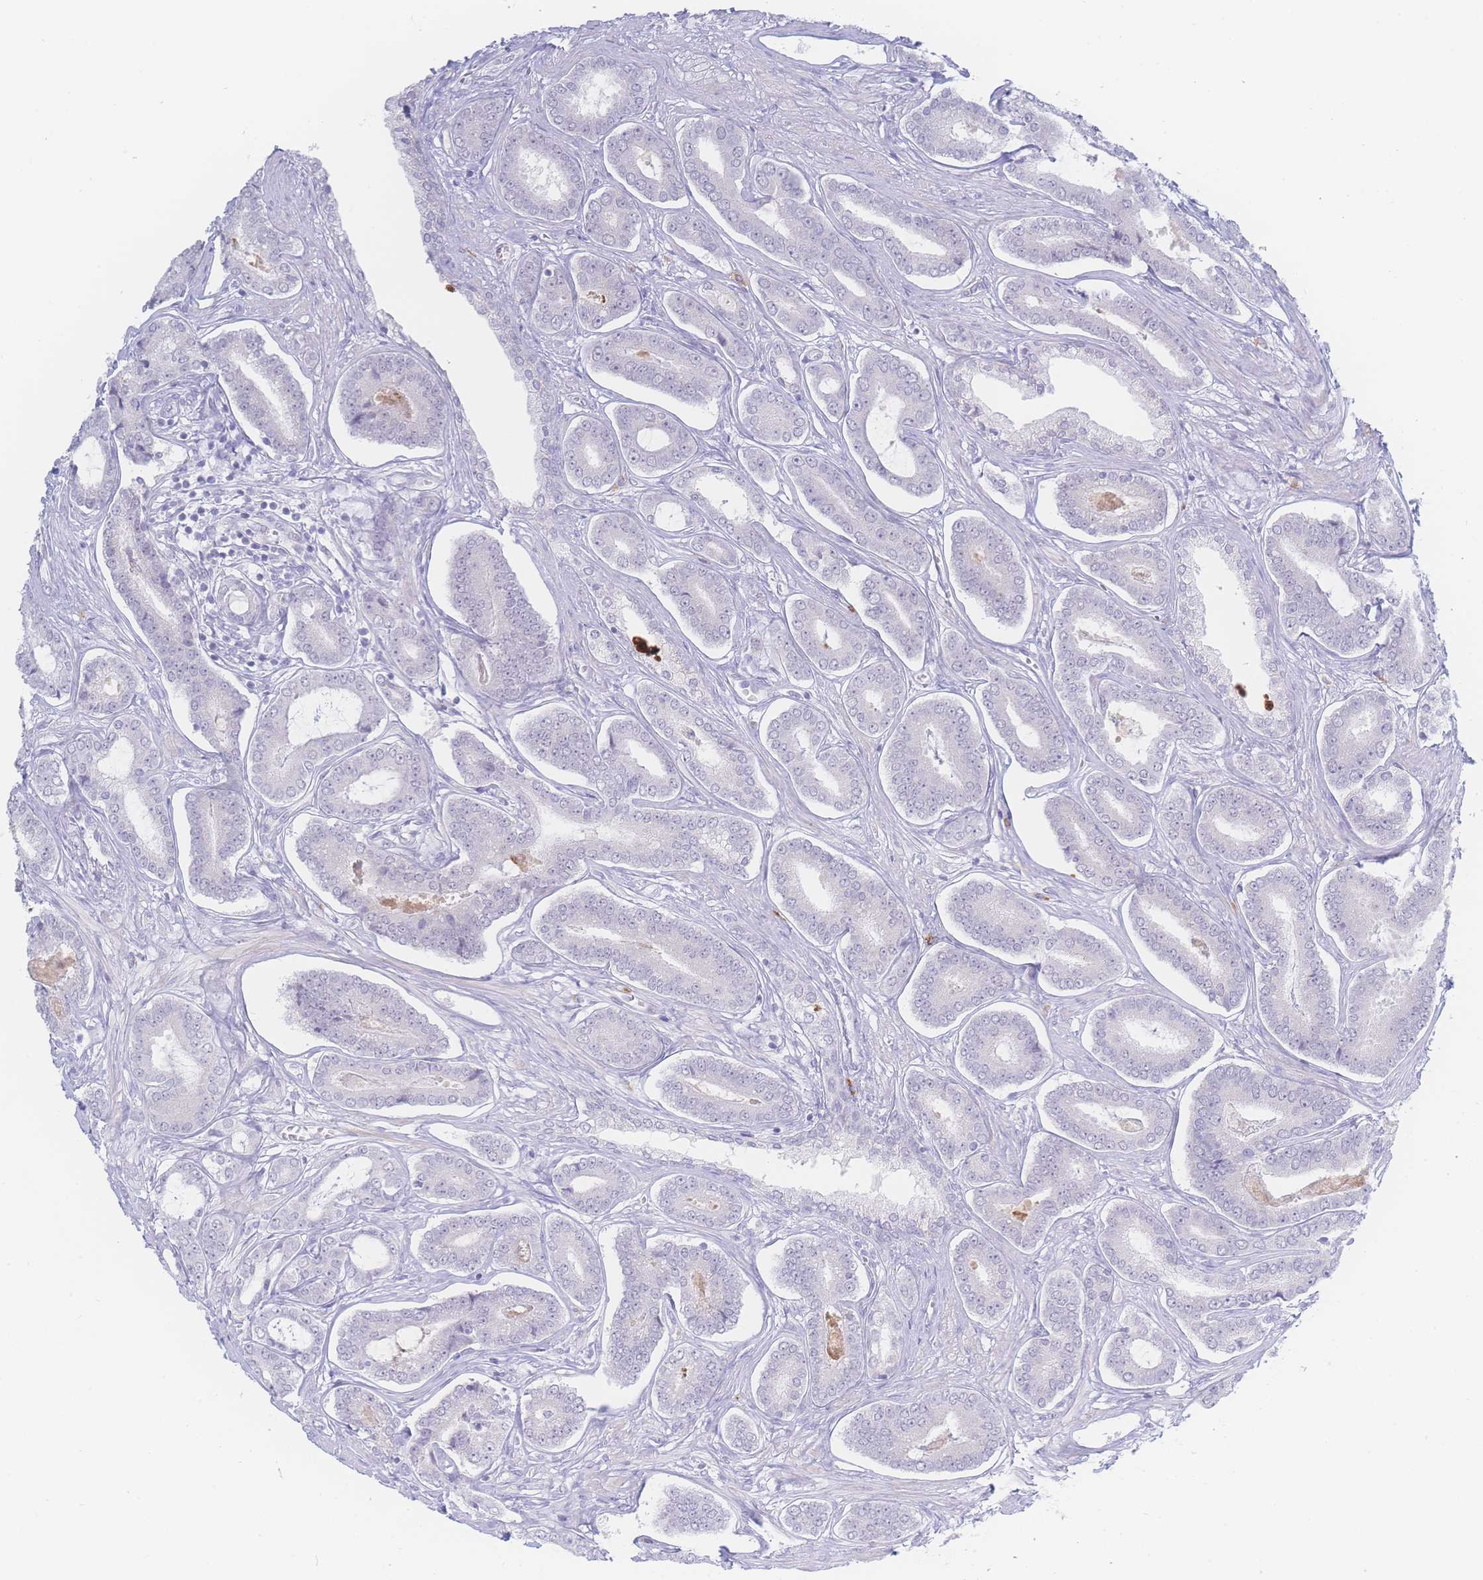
{"staining": {"intensity": "negative", "quantity": "none", "location": "none"}, "tissue": "prostate cancer", "cell_type": "Tumor cells", "image_type": "cancer", "snomed": [{"axis": "morphology", "description": "Adenocarcinoma, NOS"}, {"axis": "topography", "description": "Prostate and seminal vesicle, NOS"}], "caption": "Prostate cancer stained for a protein using immunohistochemistry (IHC) reveals no expression tumor cells.", "gene": "PRSS22", "patient": {"sex": "male", "age": 76}}